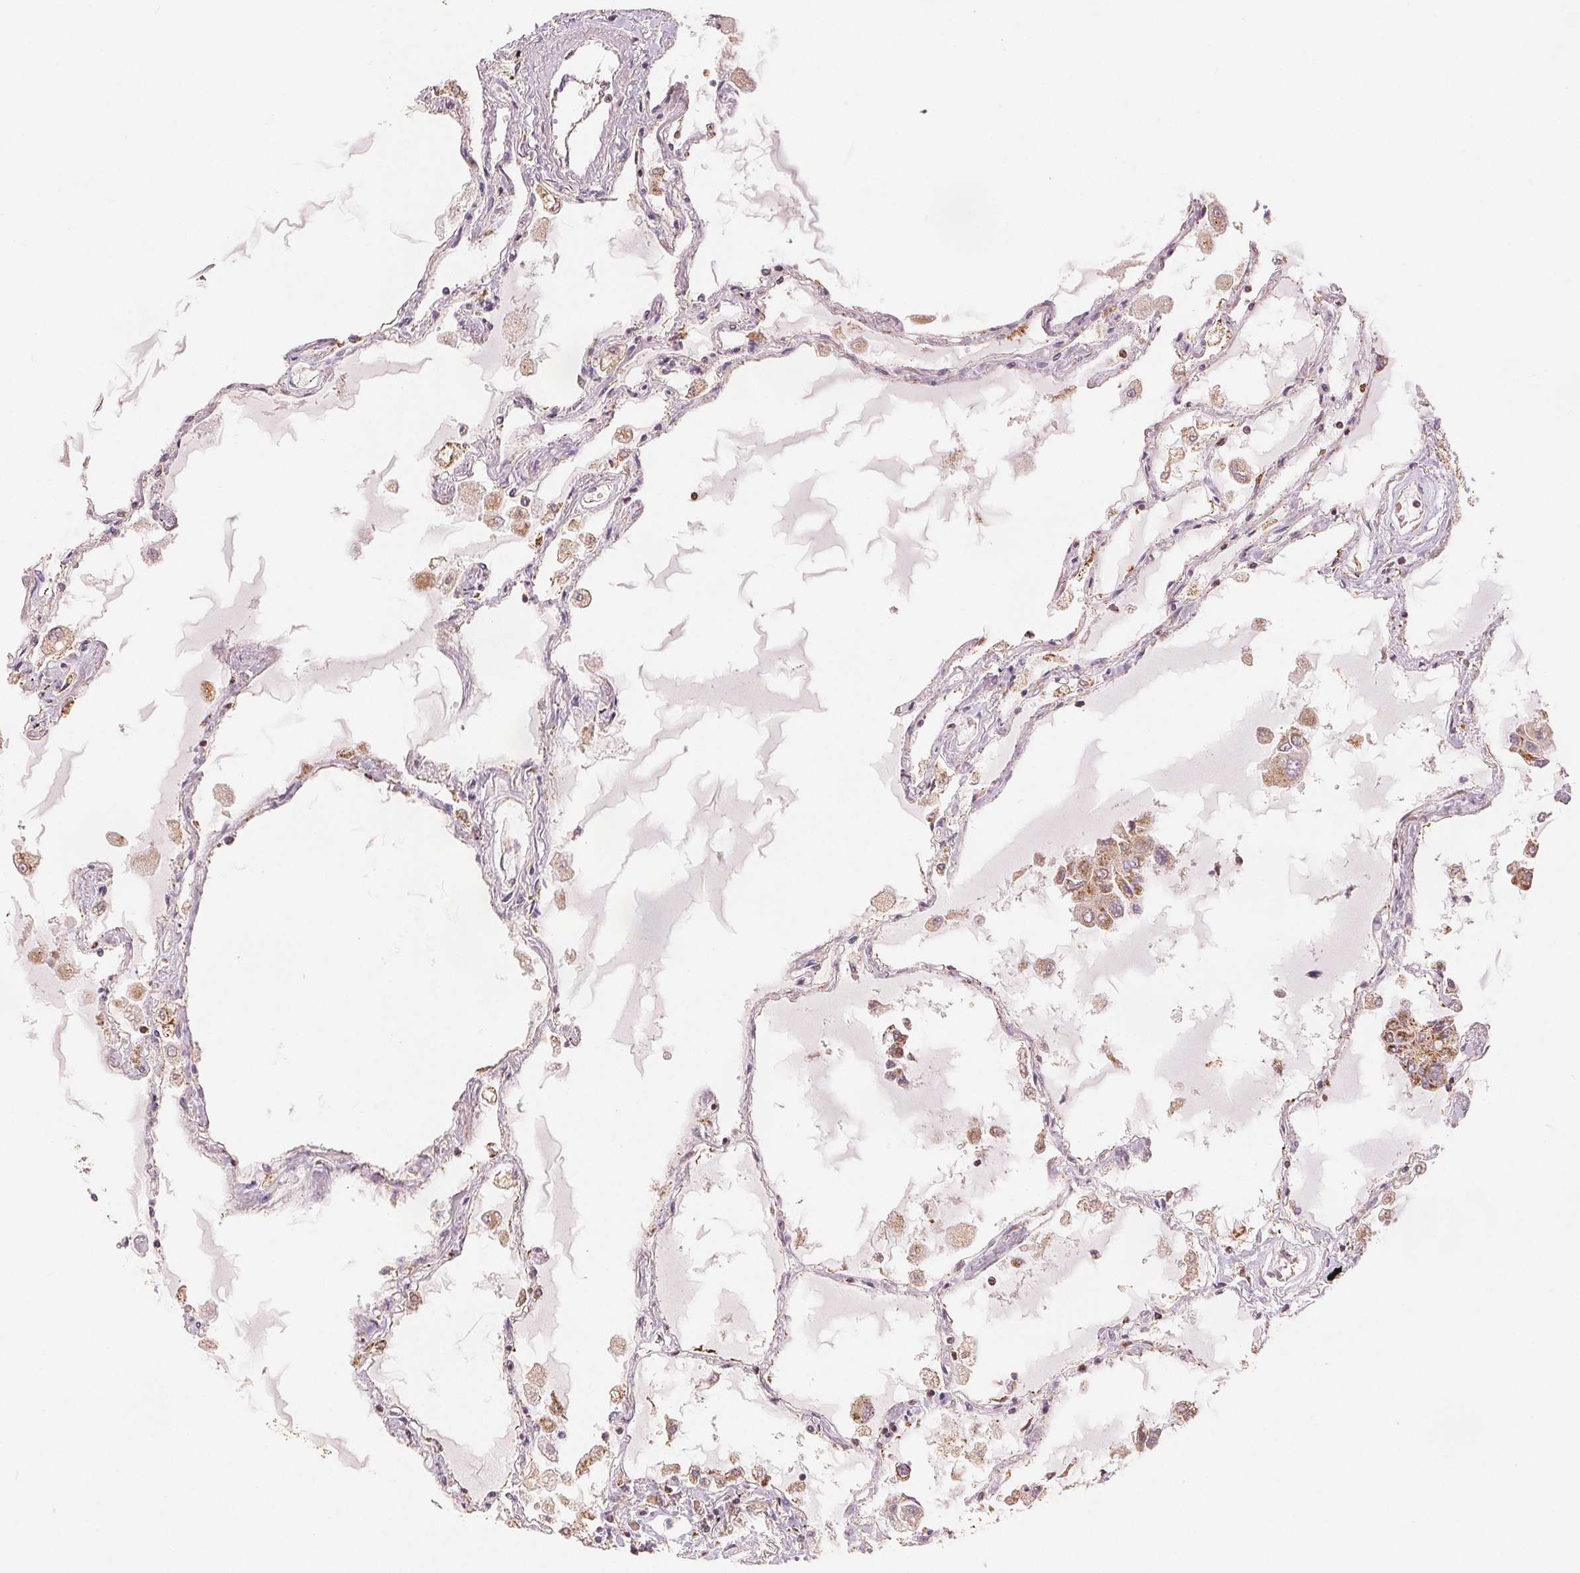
{"staining": {"intensity": "moderate", "quantity": "<25%", "location": "cytoplasmic/membranous"}, "tissue": "lung", "cell_type": "Alveolar cells", "image_type": "normal", "snomed": [{"axis": "morphology", "description": "Normal tissue, NOS"}, {"axis": "morphology", "description": "Adenocarcinoma, NOS"}, {"axis": "topography", "description": "Cartilage tissue"}, {"axis": "topography", "description": "Lung"}], "caption": "Immunohistochemistry (IHC) histopathology image of unremarkable lung: human lung stained using IHC exhibits low levels of moderate protein expression localized specifically in the cytoplasmic/membranous of alveolar cells, appearing as a cytoplasmic/membranous brown color.", "gene": "SDHB", "patient": {"sex": "female", "age": 67}}